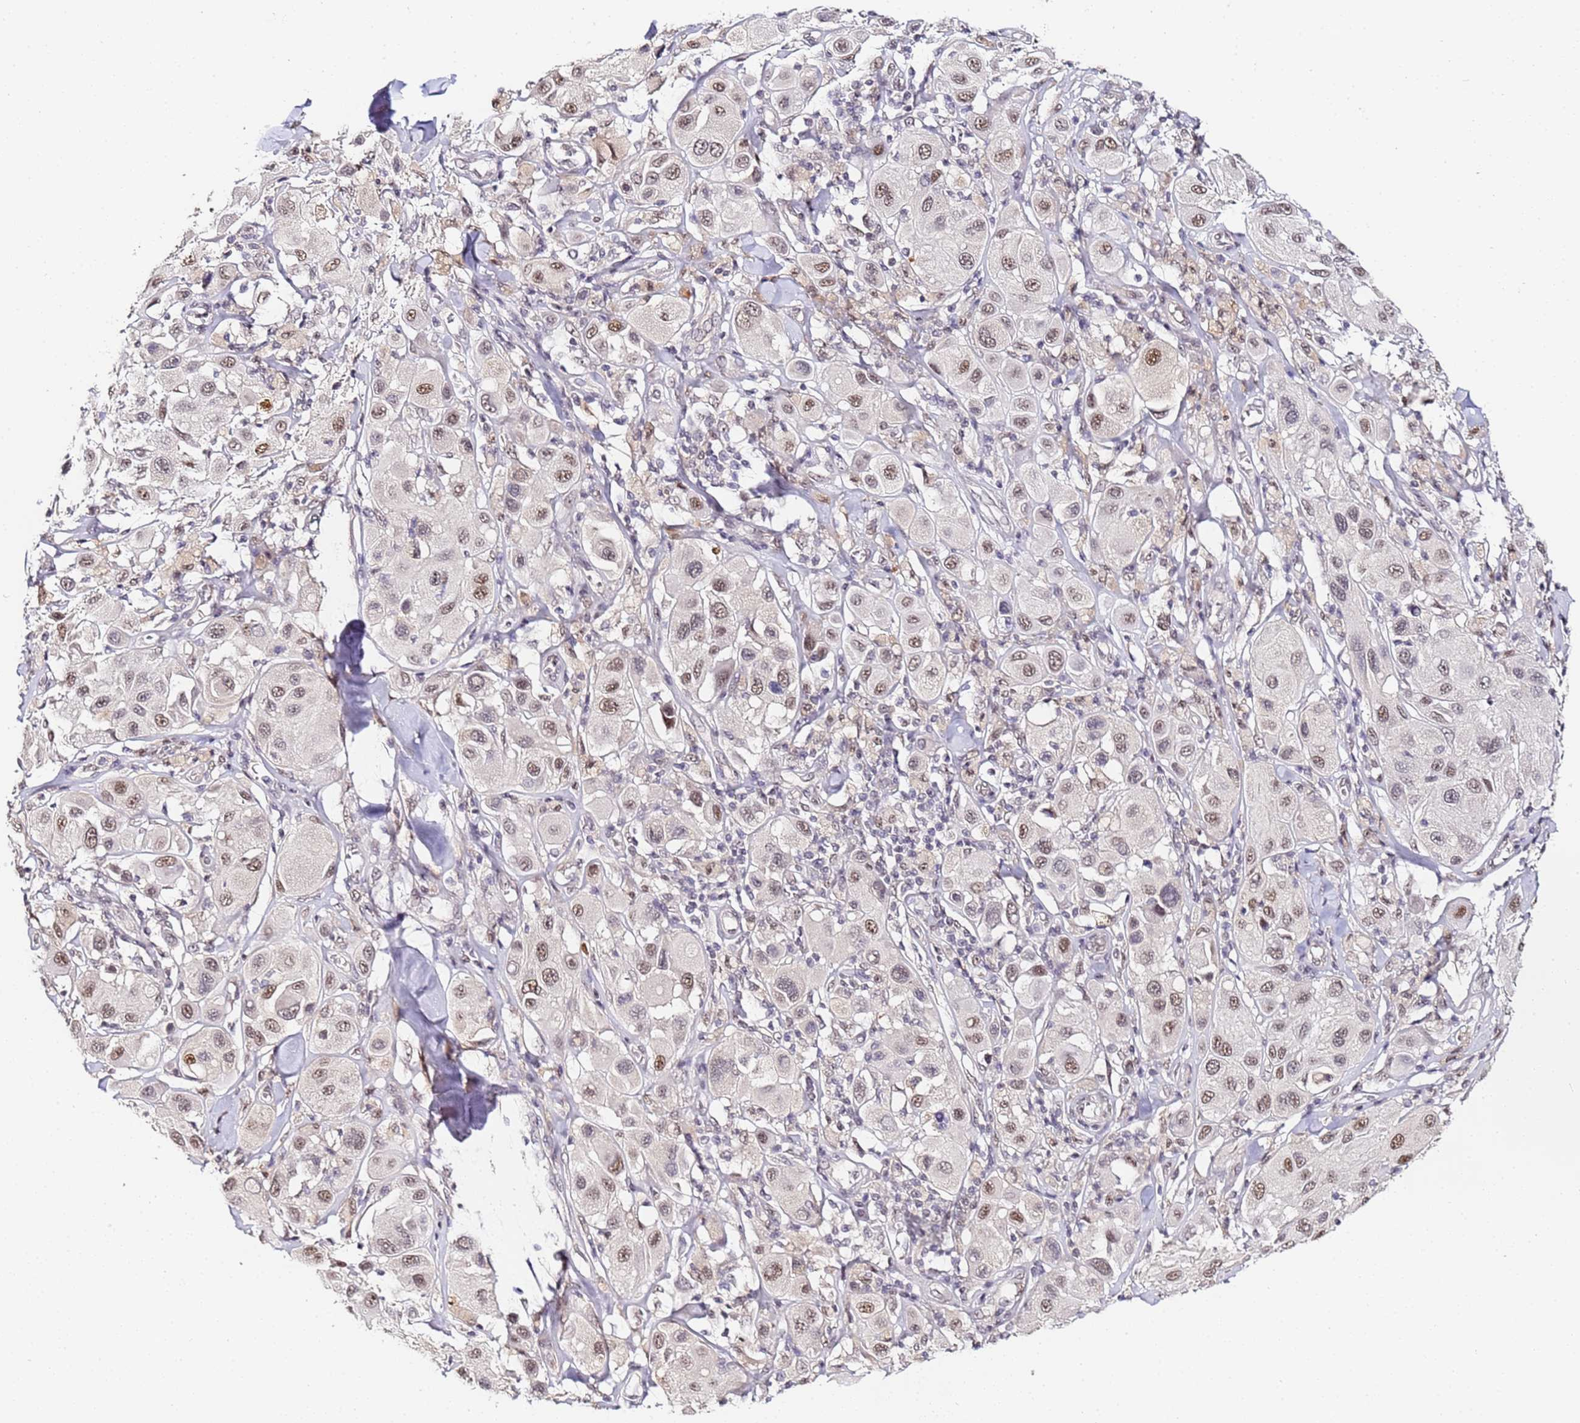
{"staining": {"intensity": "moderate", "quantity": "25%-75%", "location": "nuclear"}, "tissue": "melanoma", "cell_type": "Tumor cells", "image_type": "cancer", "snomed": [{"axis": "morphology", "description": "Malignant melanoma, Metastatic site"}, {"axis": "topography", "description": "Skin"}], "caption": "An image of malignant melanoma (metastatic site) stained for a protein reveals moderate nuclear brown staining in tumor cells.", "gene": "LSM3", "patient": {"sex": "male", "age": 41}}